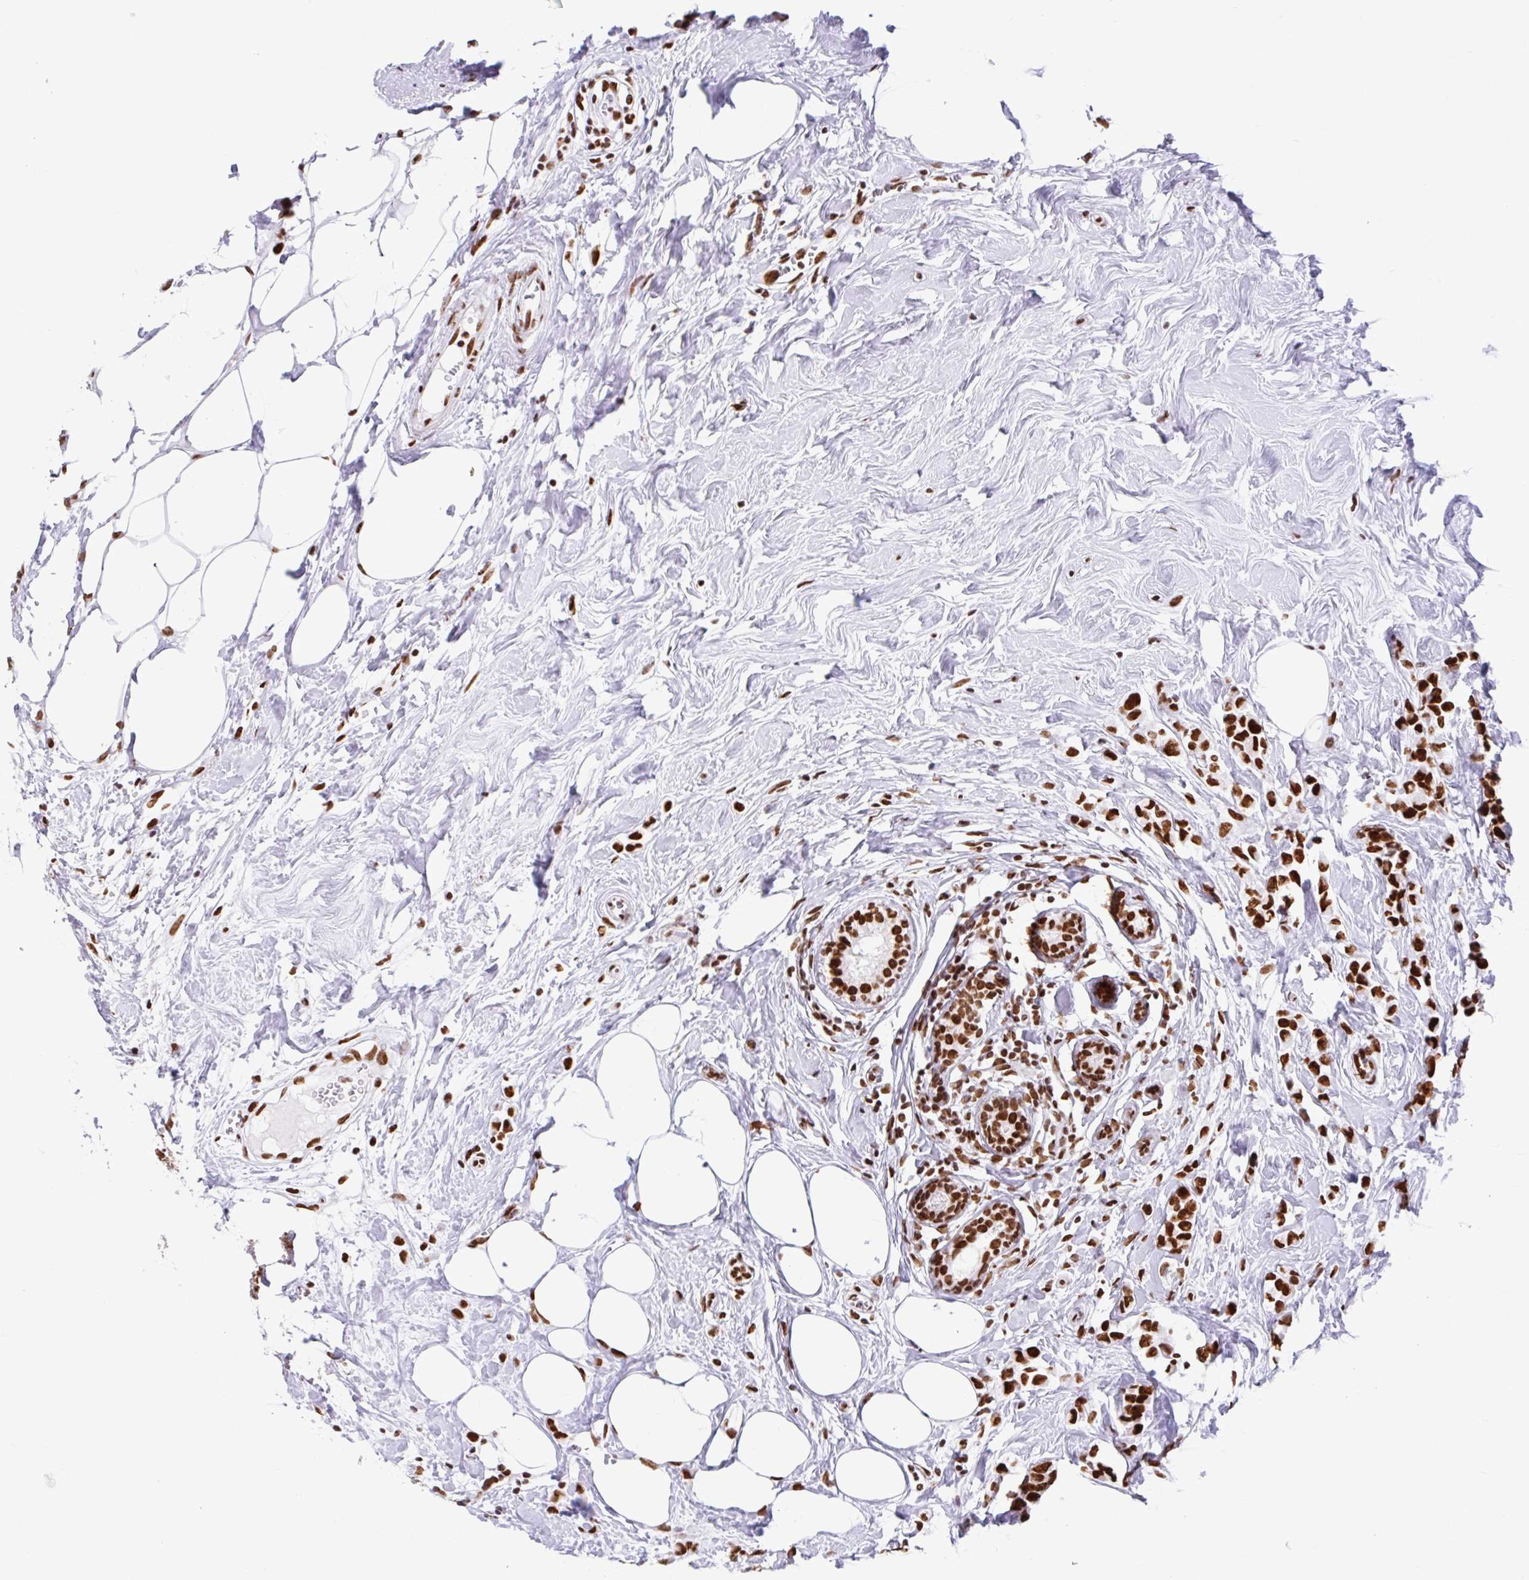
{"staining": {"intensity": "strong", "quantity": ">75%", "location": "nuclear"}, "tissue": "breast cancer", "cell_type": "Tumor cells", "image_type": "cancer", "snomed": [{"axis": "morphology", "description": "Duct carcinoma"}, {"axis": "topography", "description": "Breast"}], "caption": "Brown immunohistochemical staining in human breast cancer (intraductal carcinoma) exhibits strong nuclear expression in approximately >75% of tumor cells.", "gene": "KHDRBS1", "patient": {"sex": "female", "age": 80}}